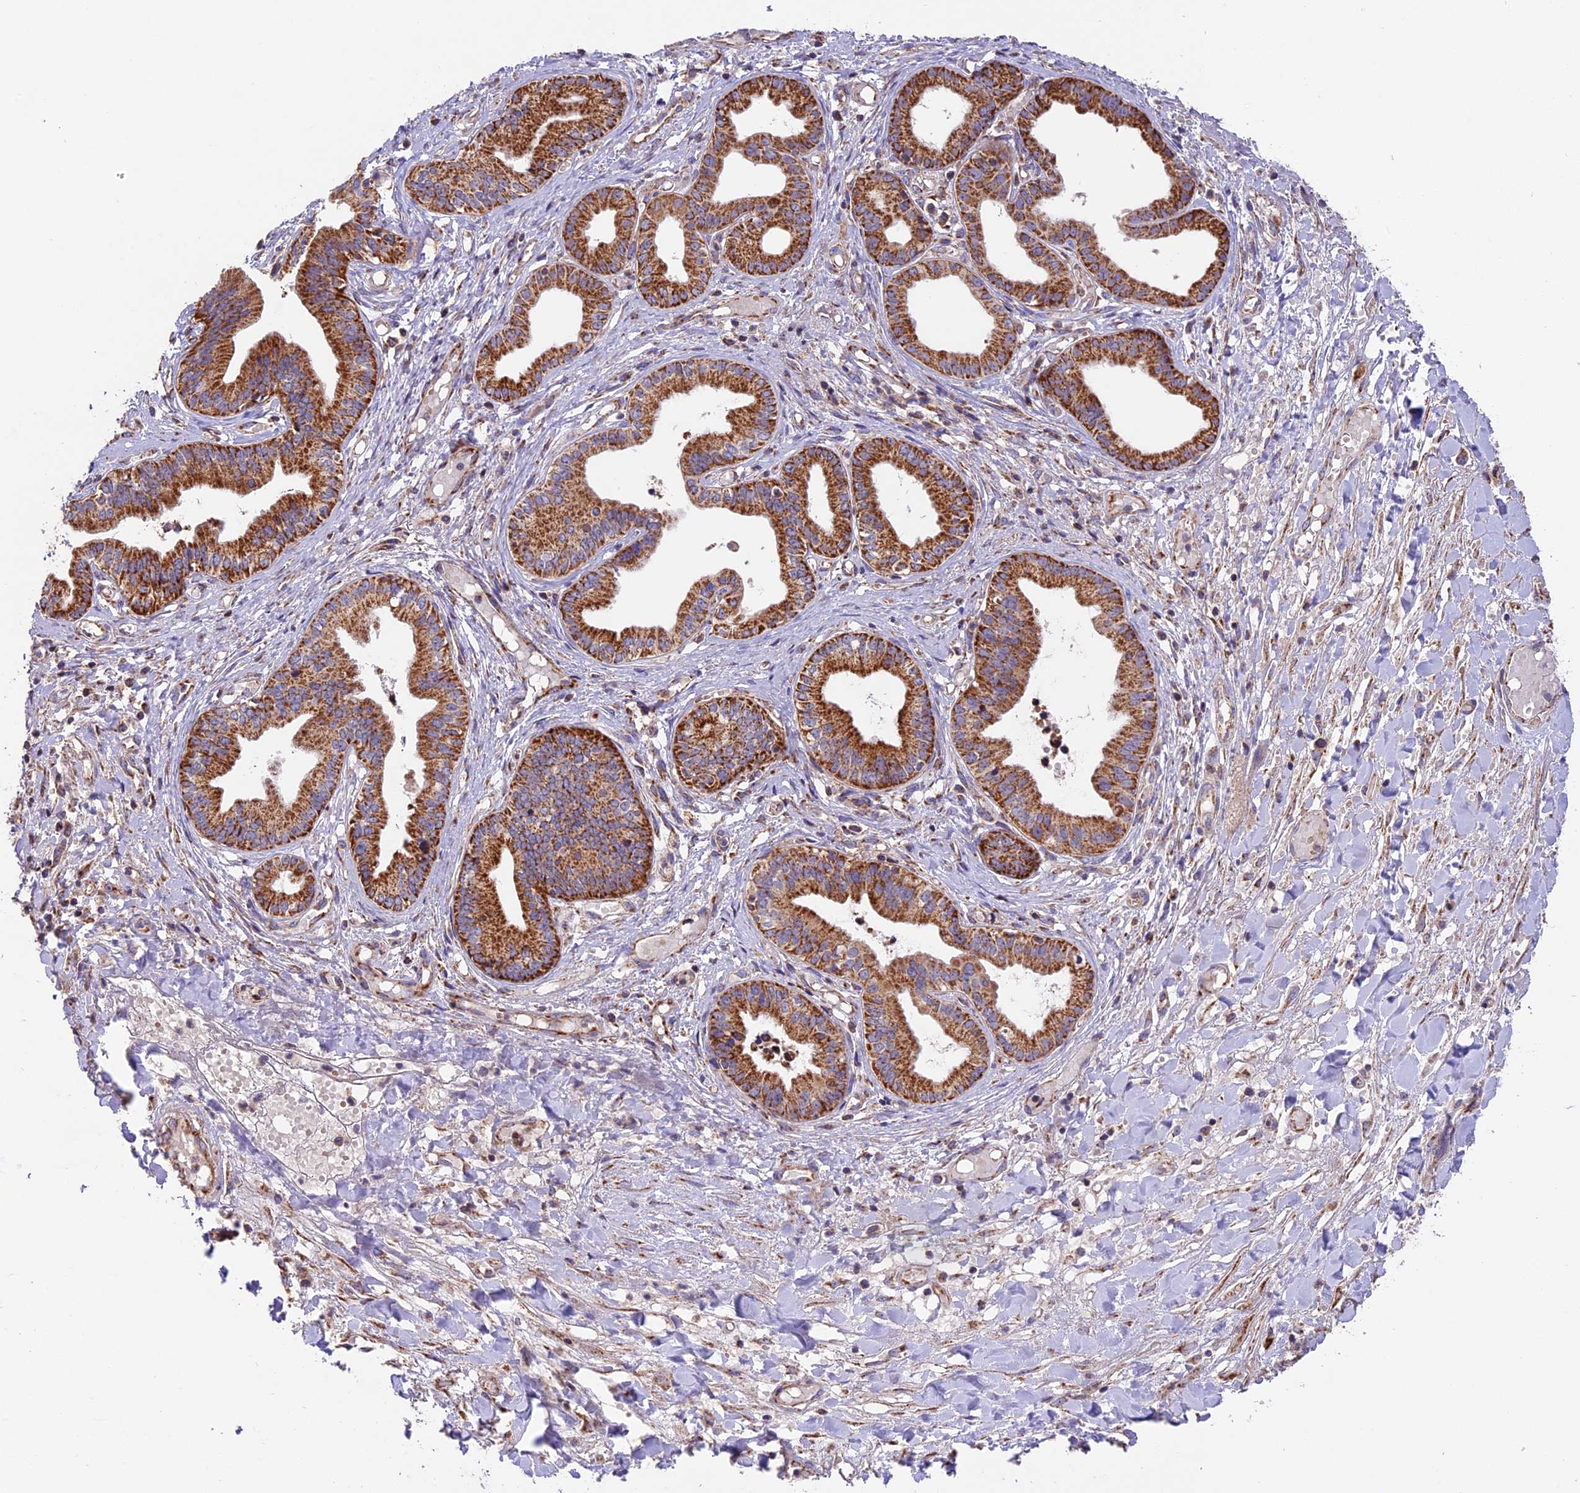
{"staining": {"intensity": "strong", "quantity": "25%-75%", "location": "cytoplasmic/membranous"}, "tissue": "pancreatic cancer", "cell_type": "Tumor cells", "image_type": "cancer", "snomed": [{"axis": "morphology", "description": "Adenocarcinoma, NOS"}, {"axis": "topography", "description": "Pancreas"}], "caption": "A brown stain labels strong cytoplasmic/membranous positivity of a protein in human pancreatic cancer (adenocarcinoma) tumor cells. The protein of interest is shown in brown color, while the nuclei are stained blue.", "gene": "NDUFA8", "patient": {"sex": "female", "age": 50}}